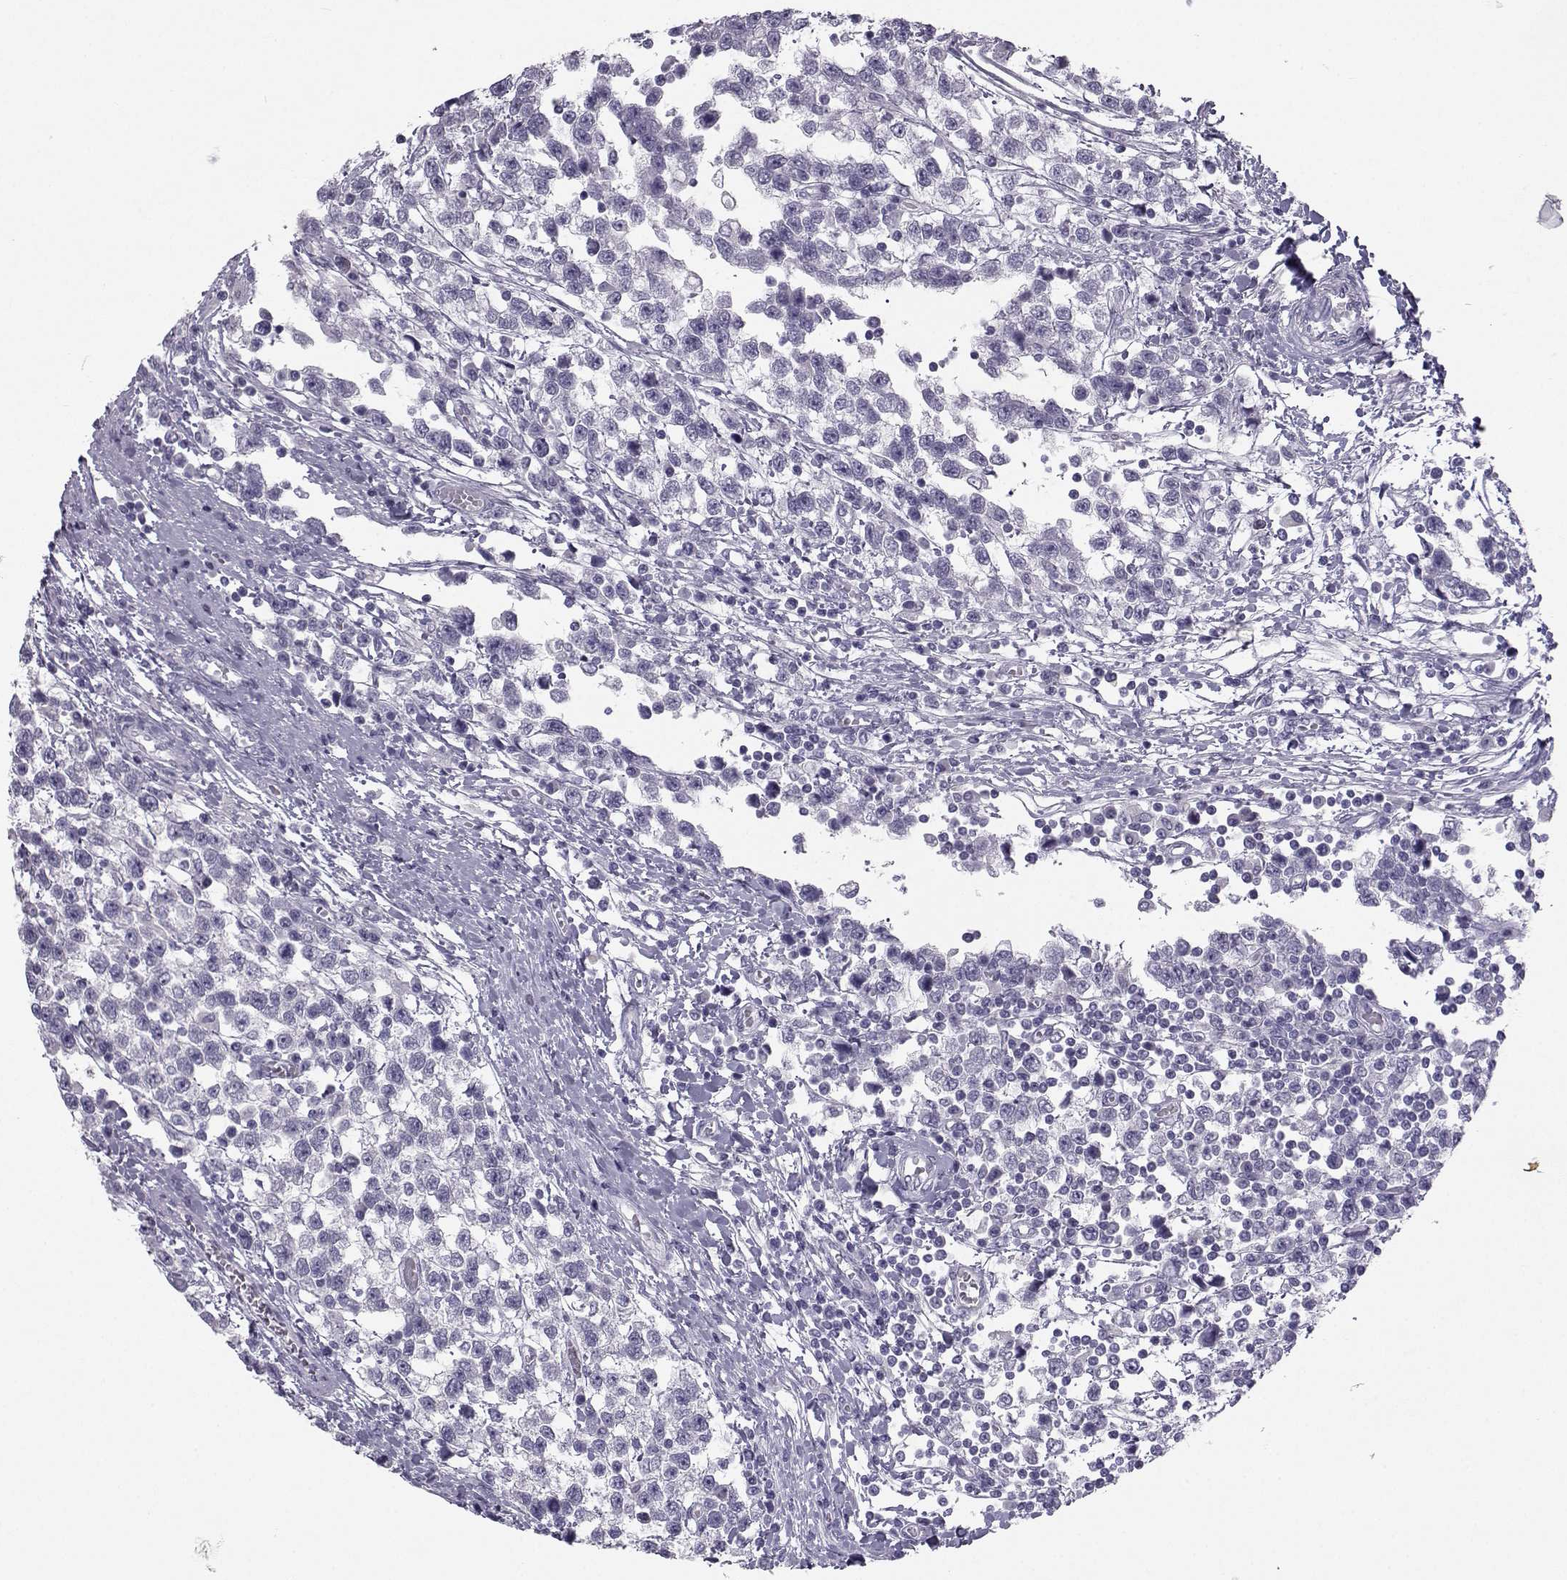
{"staining": {"intensity": "negative", "quantity": "none", "location": "none"}, "tissue": "testis cancer", "cell_type": "Tumor cells", "image_type": "cancer", "snomed": [{"axis": "morphology", "description": "Seminoma, NOS"}, {"axis": "topography", "description": "Testis"}], "caption": "Immunohistochemistry of testis cancer displays no staining in tumor cells.", "gene": "PCSK1N", "patient": {"sex": "male", "age": 34}}